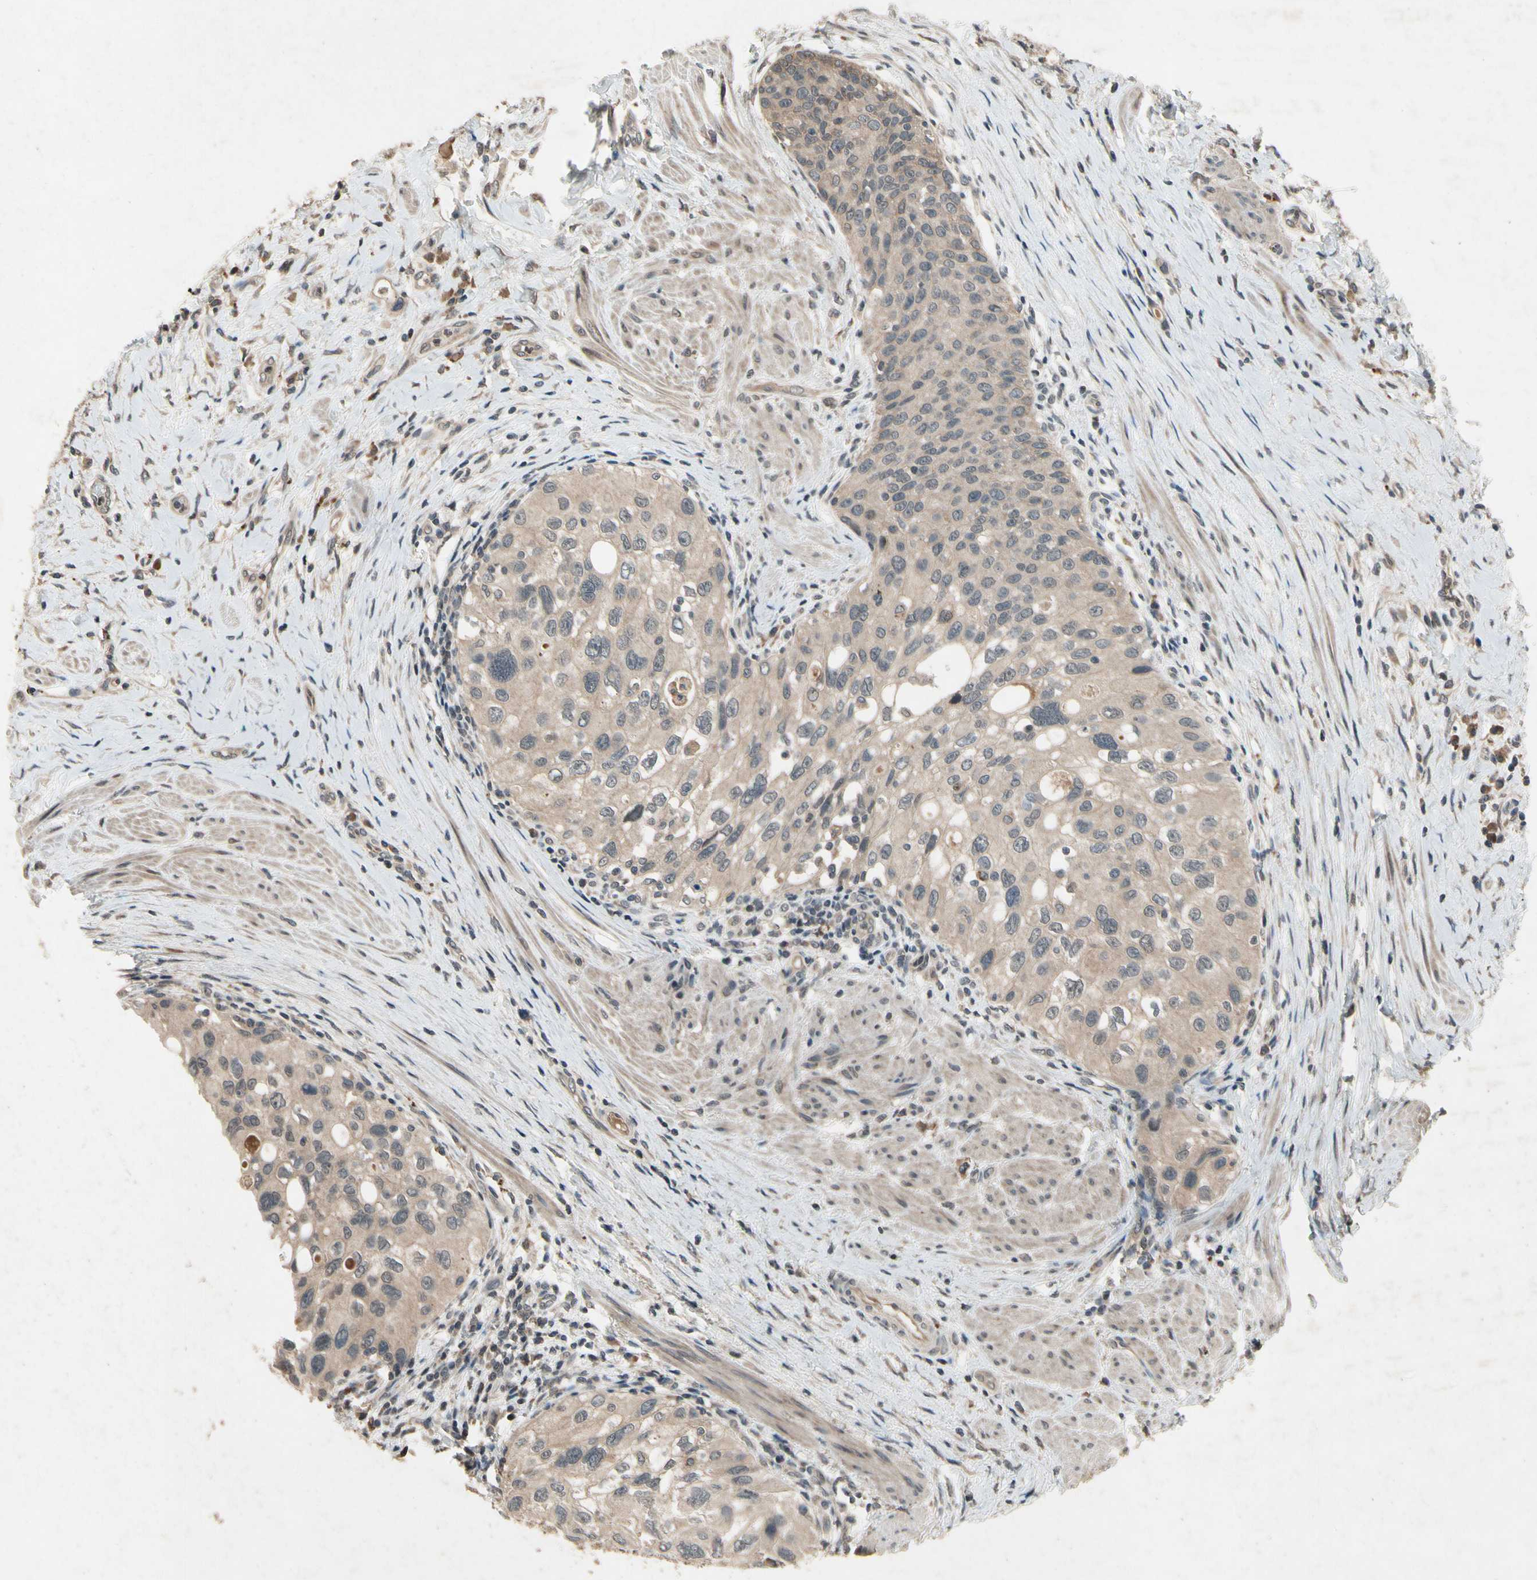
{"staining": {"intensity": "weak", "quantity": ">75%", "location": "cytoplasmic/membranous"}, "tissue": "urothelial cancer", "cell_type": "Tumor cells", "image_type": "cancer", "snomed": [{"axis": "morphology", "description": "Urothelial carcinoma, High grade"}, {"axis": "topography", "description": "Urinary bladder"}], "caption": "High-grade urothelial carcinoma stained with a brown dye shows weak cytoplasmic/membranous positive expression in about >75% of tumor cells.", "gene": "DPY19L3", "patient": {"sex": "female", "age": 56}}